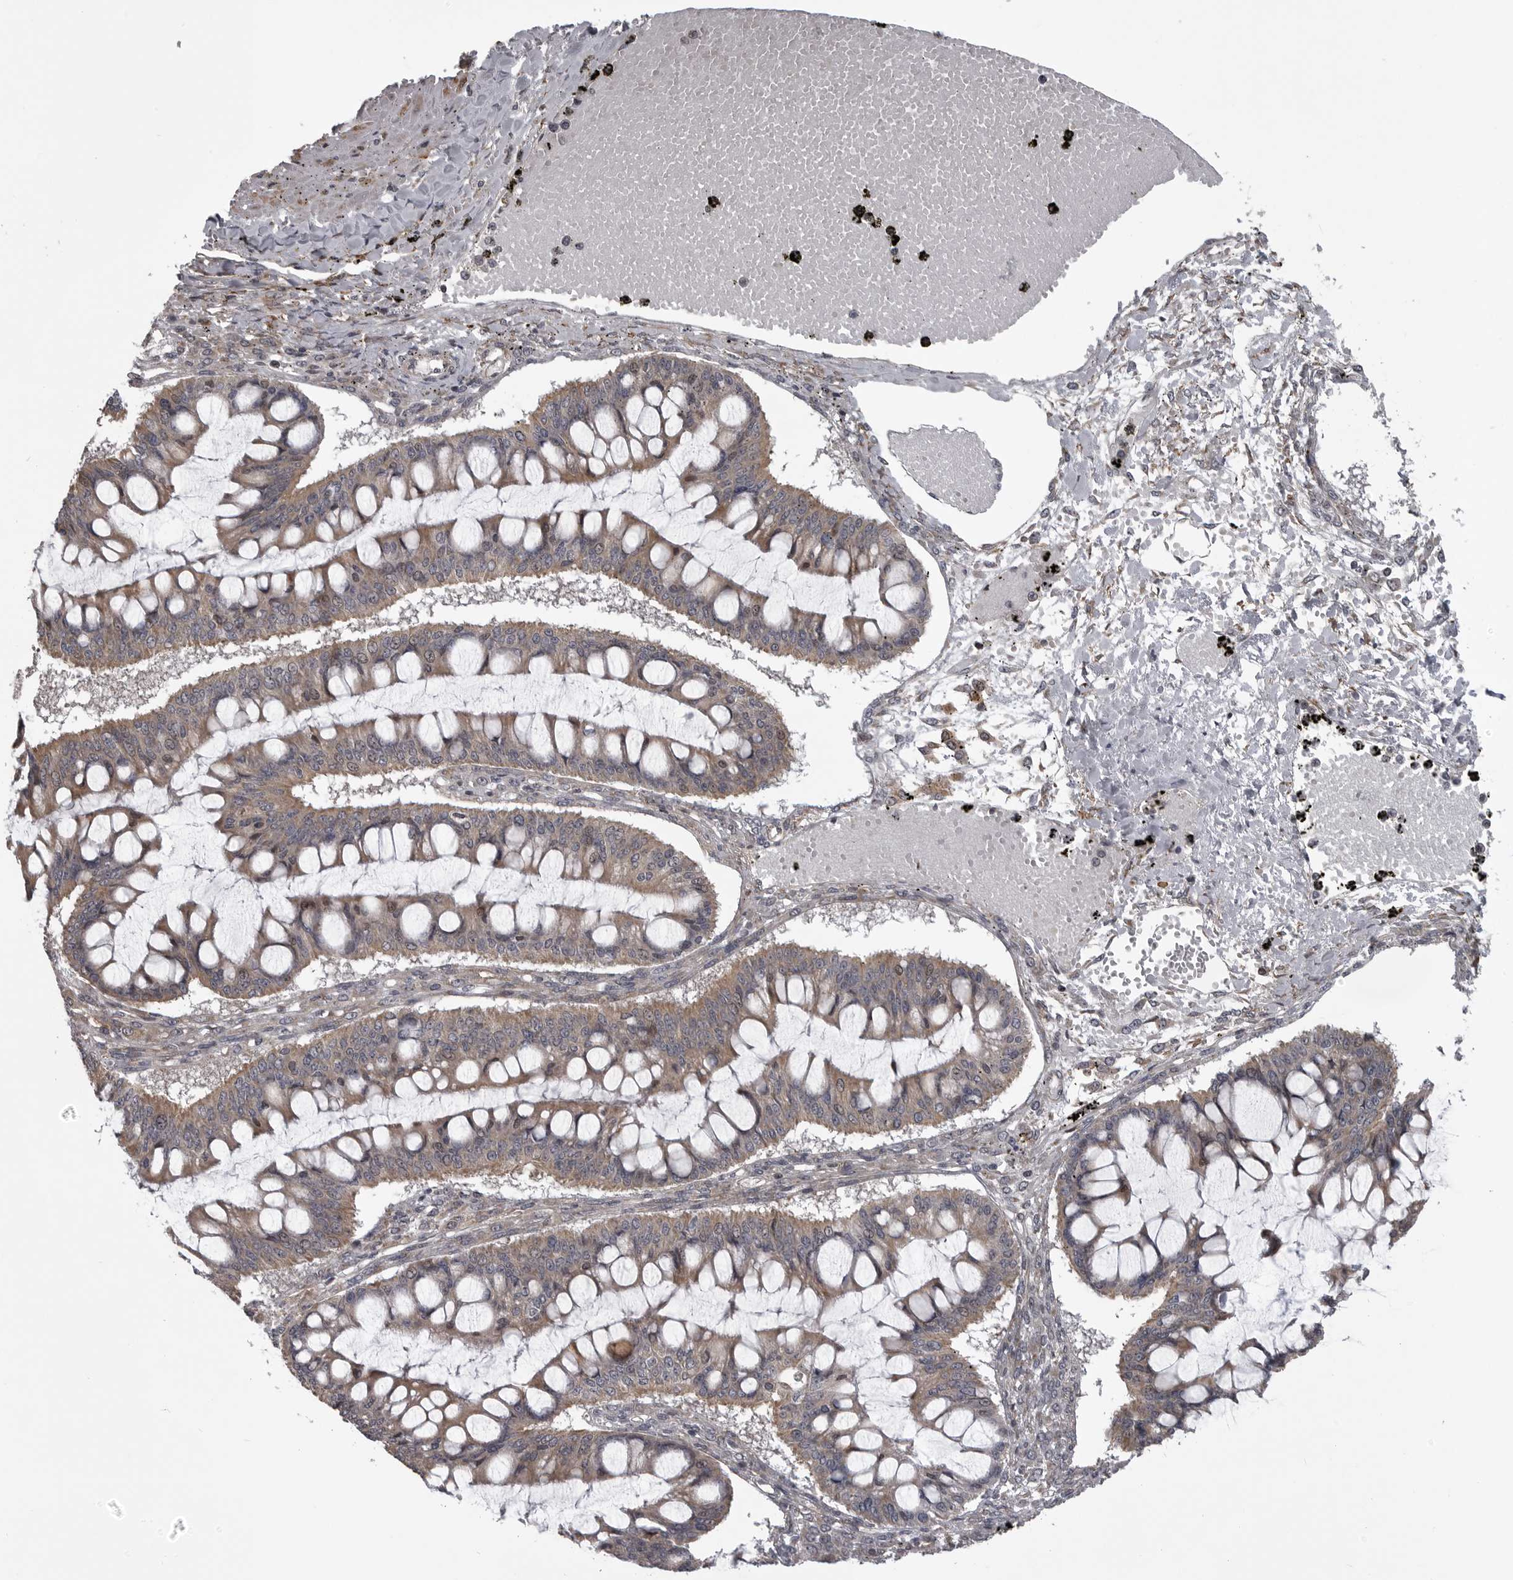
{"staining": {"intensity": "weak", "quantity": ">75%", "location": "cytoplasmic/membranous"}, "tissue": "ovarian cancer", "cell_type": "Tumor cells", "image_type": "cancer", "snomed": [{"axis": "morphology", "description": "Cystadenocarcinoma, mucinous, NOS"}, {"axis": "topography", "description": "Ovary"}], "caption": "Protein staining by immunohistochemistry (IHC) reveals weak cytoplasmic/membranous expression in about >75% of tumor cells in ovarian mucinous cystadenocarcinoma.", "gene": "ZNRF1", "patient": {"sex": "female", "age": 73}}